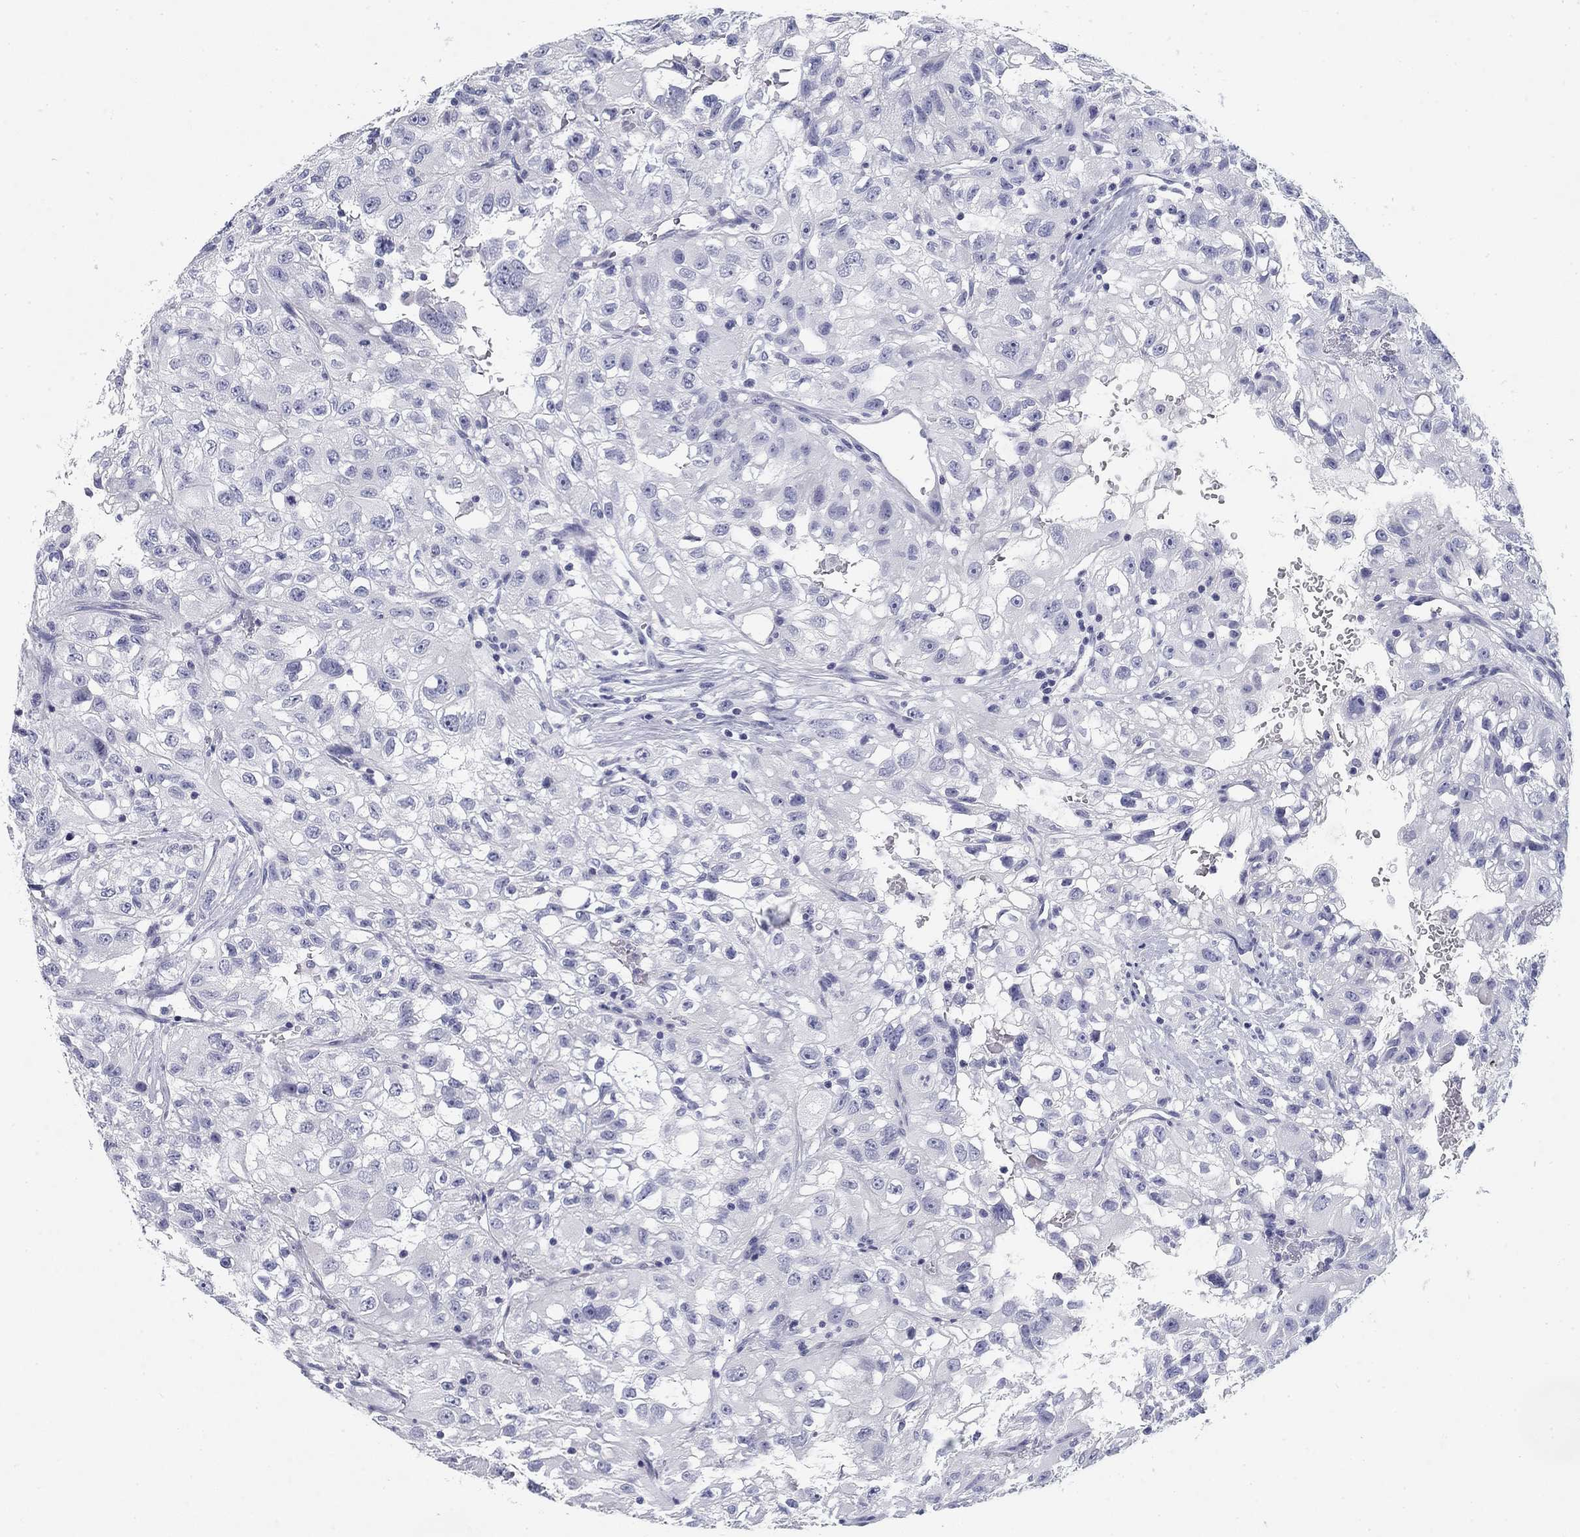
{"staining": {"intensity": "negative", "quantity": "none", "location": "none"}, "tissue": "renal cancer", "cell_type": "Tumor cells", "image_type": "cancer", "snomed": [{"axis": "morphology", "description": "Adenocarcinoma, NOS"}, {"axis": "topography", "description": "Kidney"}], "caption": "Adenocarcinoma (renal) was stained to show a protein in brown. There is no significant expression in tumor cells. The staining was performed using DAB to visualize the protein expression in brown, while the nuclei were stained in blue with hematoxylin (Magnification: 20x).", "gene": "CD79B", "patient": {"sex": "male", "age": 64}}